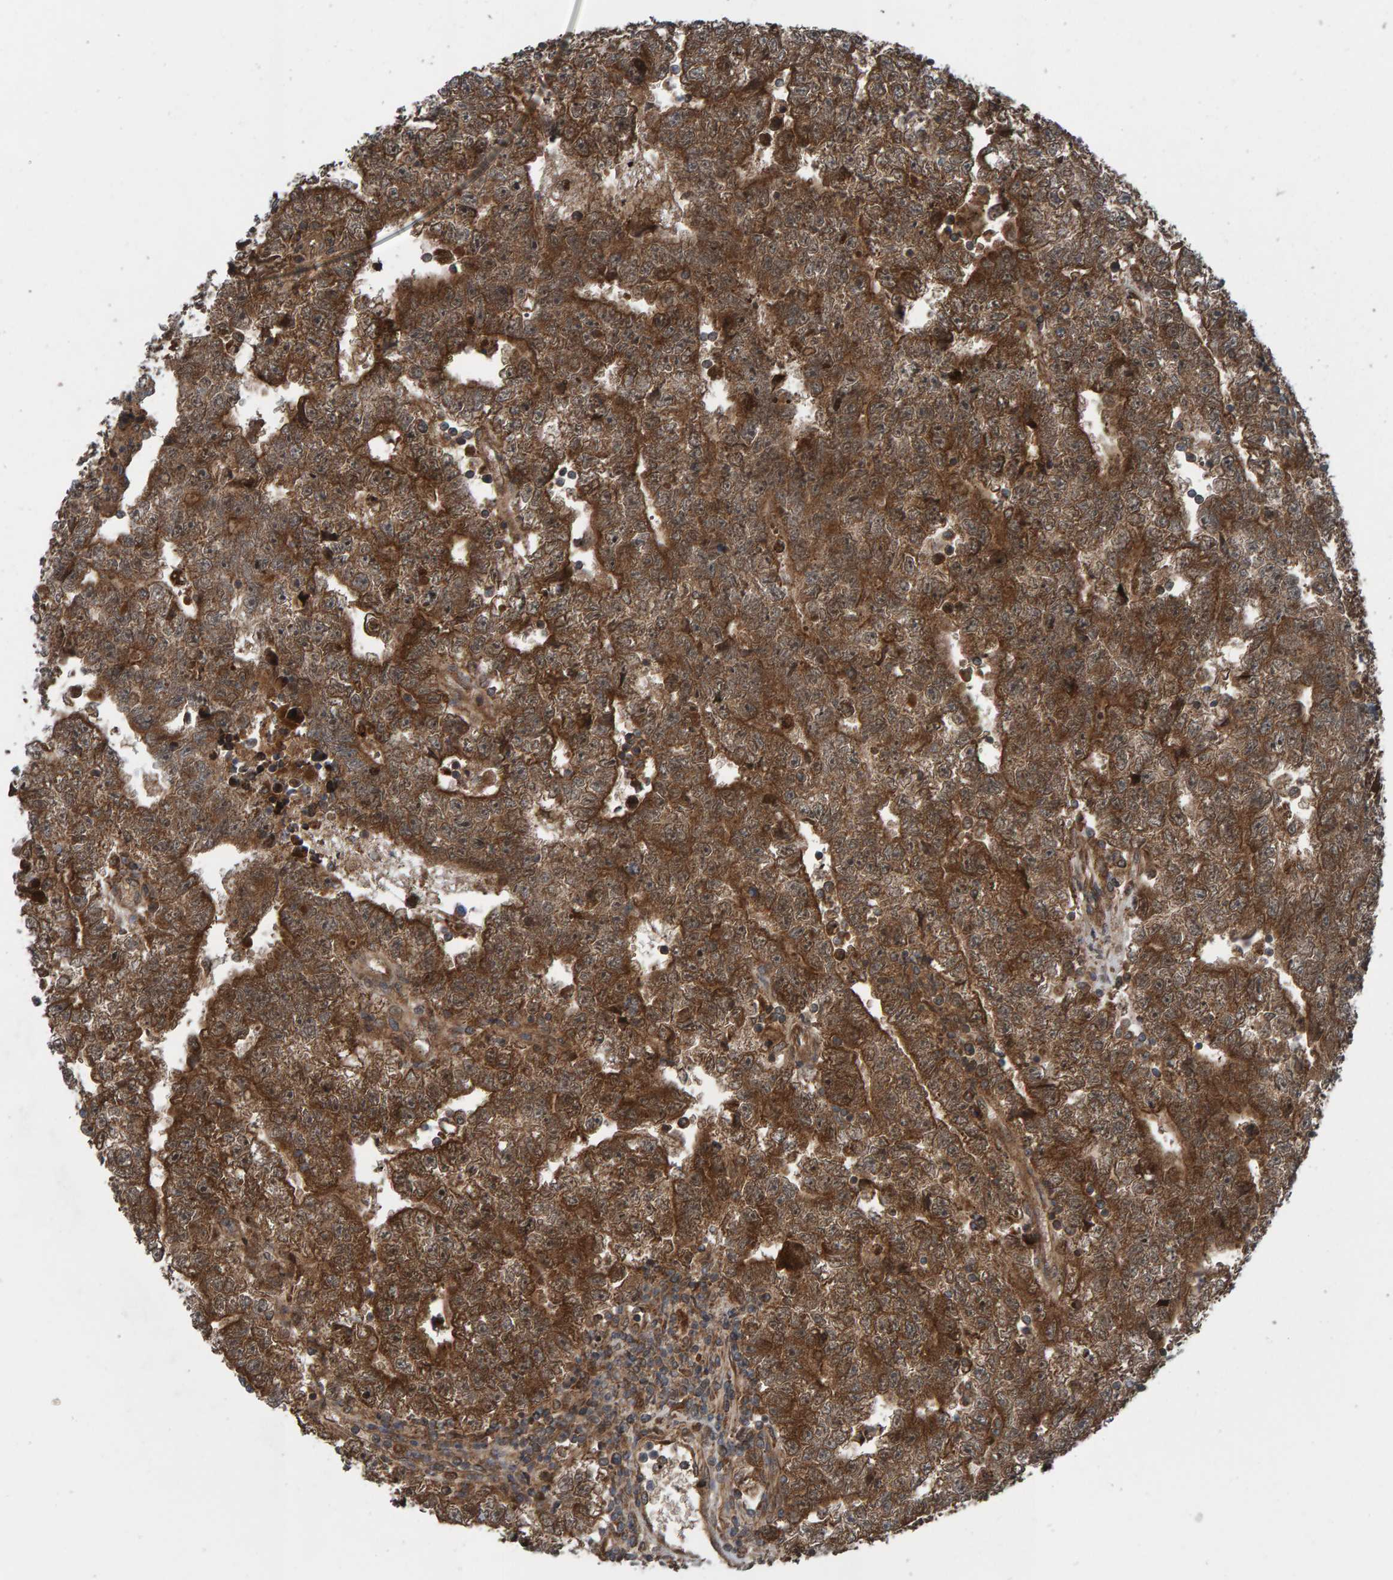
{"staining": {"intensity": "strong", "quantity": ">75%", "location": "cytoplasmic/membranous"}, "tissue": "testis cancer", "cell_type": "Tumor cells", "image_type": "cancer", "snomed": [{"axis": "morphology", "description": "Carcinoma, Embryonal, NOS"}, {"axis": "topography", "description": "Testis"}], "caption": "High-power microscopy captured an immunohistochemistry (IHC) photomicrograph of testis cancer (embryonal carcinoma), revealing strong cytoplasmic/membranous staining in about >75% of tumor cells.", "gene": "CUEDC1", "patient": {"sex": "male", "age": 25}}